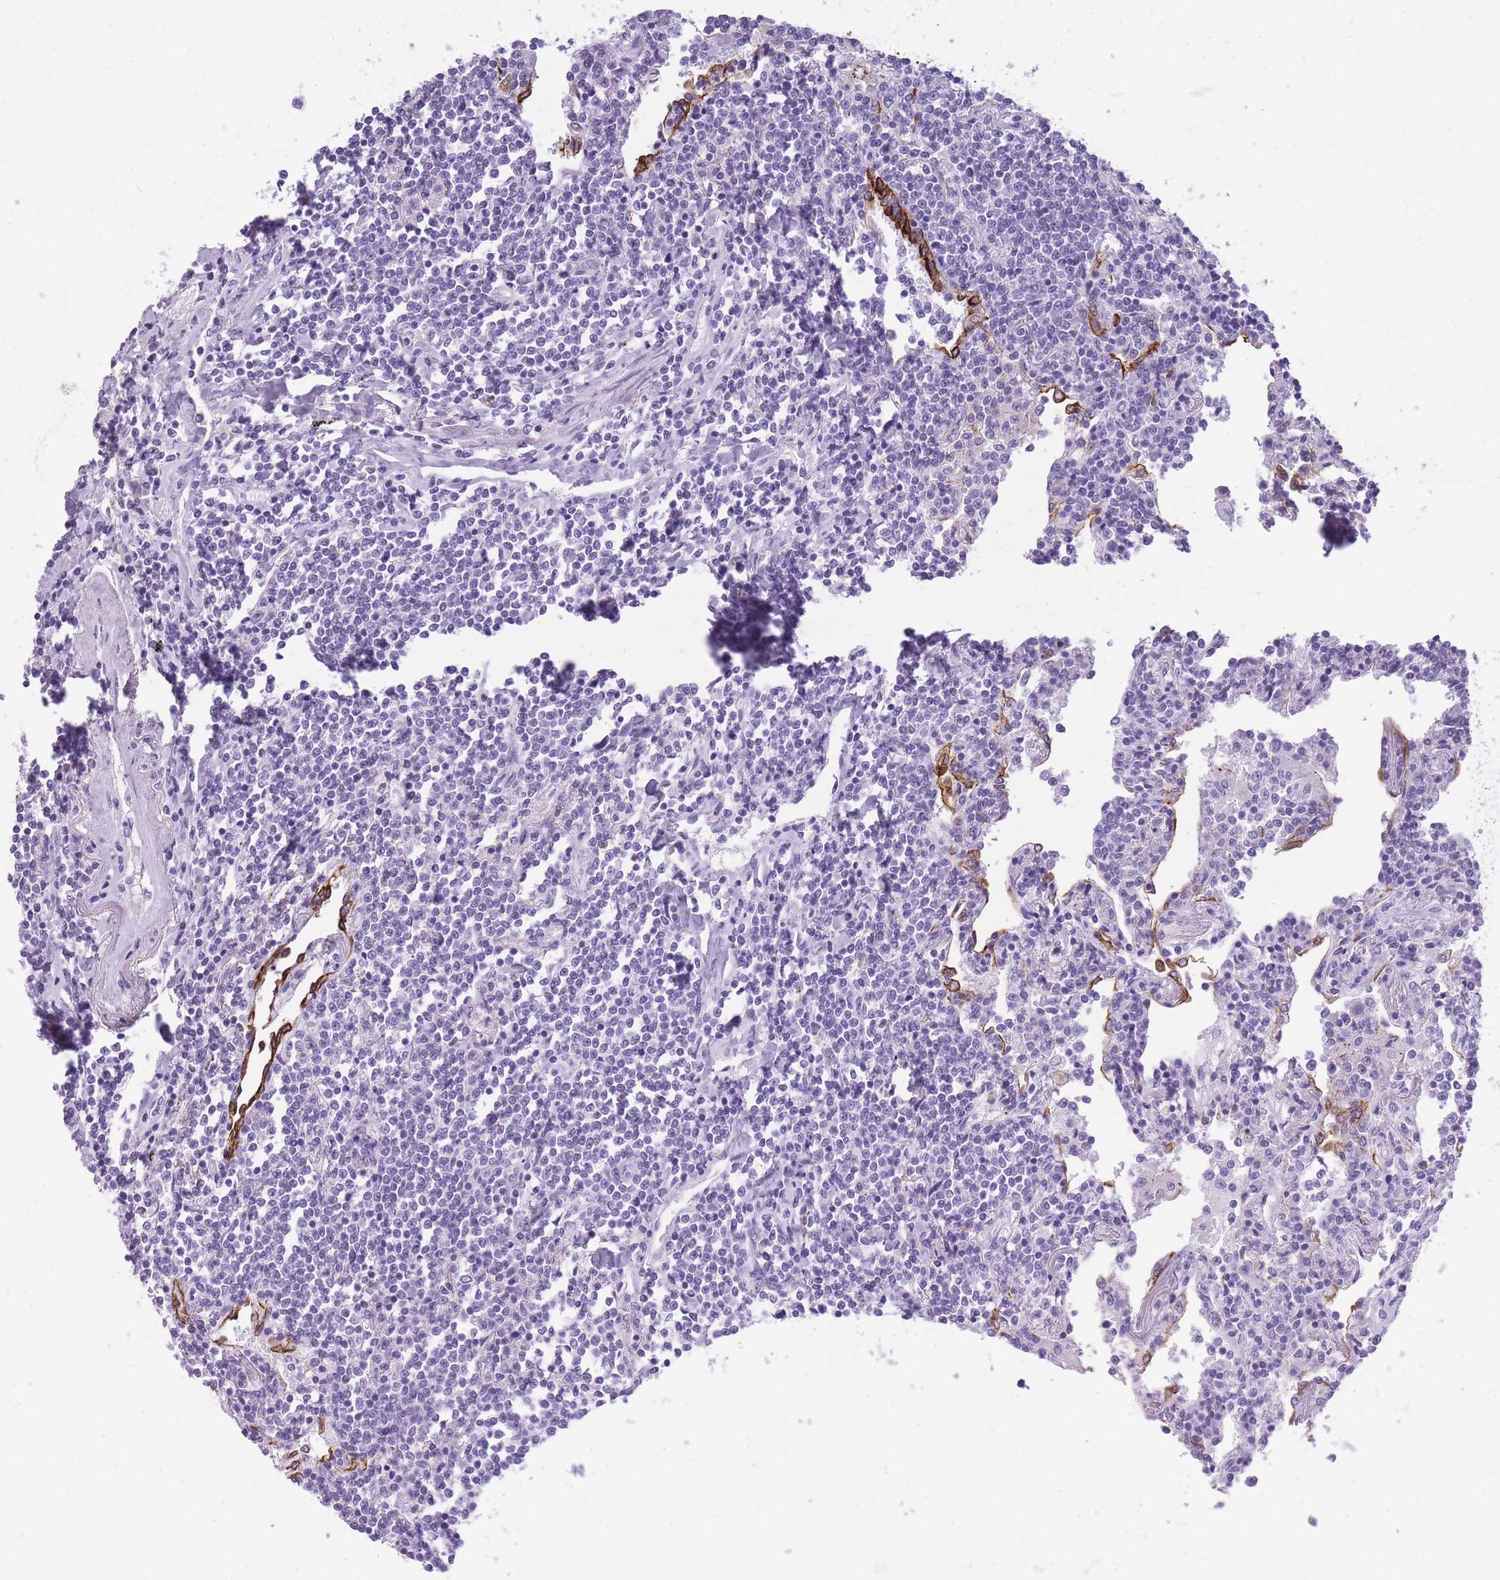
{"staining": {"intensity": "negative", "quantity": "none", "location": "none"}, "tissue": "lymphoma", "cell_type": "Tumor cells", "image_type": "cancer", "snomed": [{"axis": "morphology", "description": "Malignant lymphoma, non-Hodgkin's type, Low grade"}, {"axis": "topography", "description": "Lung"}], "caption": "Immunohistochemistry image of lymphoma stained for a protein (brown), which shows no staining in tumor cells.", "gene": "RADX", "patient": {"sex": "female", "age": 71}}